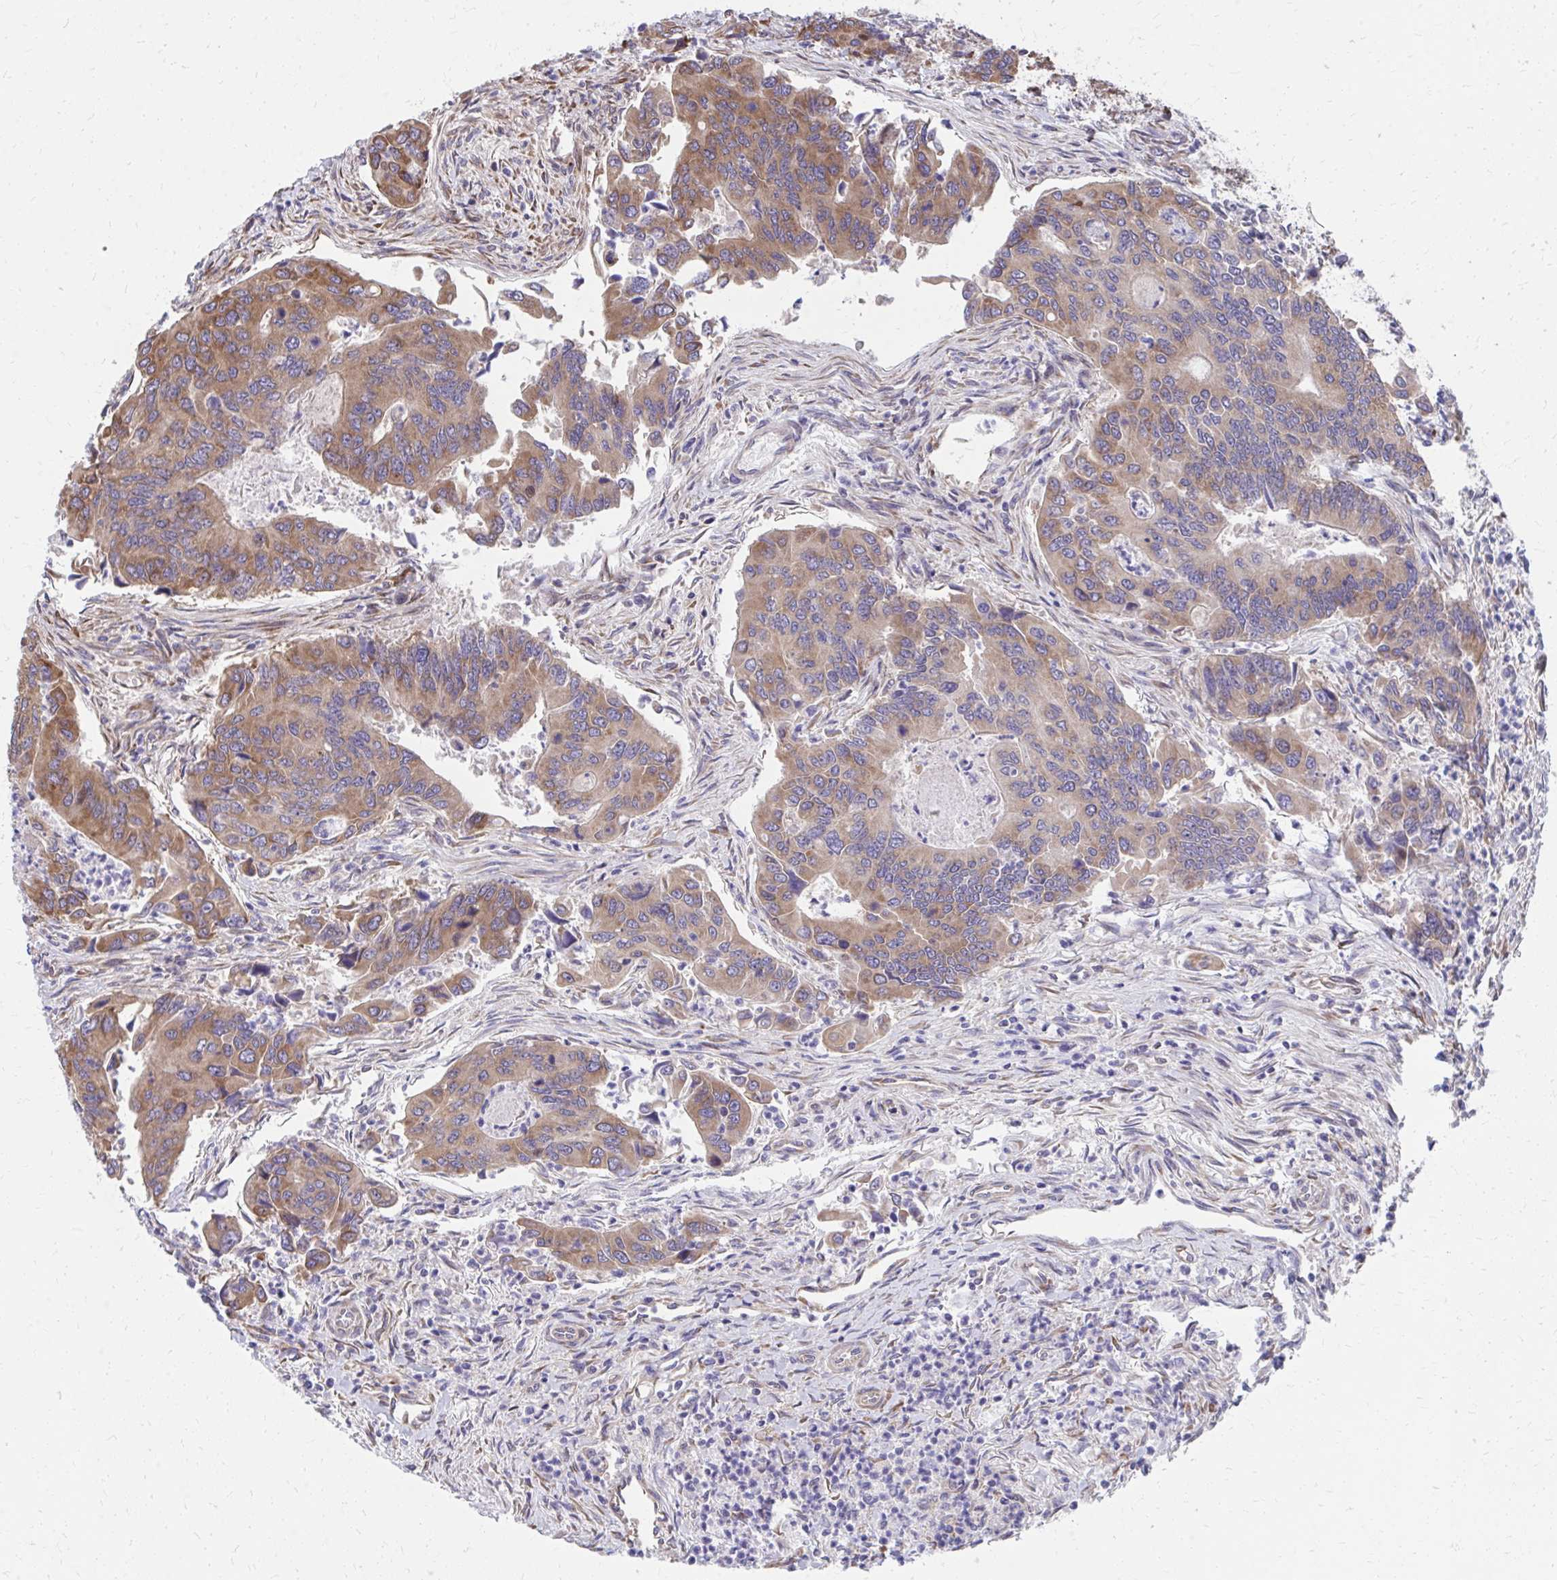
{"staining": {"intensity": "moderate", "quantity": ">75%", "location": "cytoplasmic/membranous"}, "tissue": "colorectal cancer", "cell_type": "Tumor cells", "image_type": "cancer", "snomed": [{"axis": "morphology", "description": "Adenocarcinoma, NOS"}, {"axis": "topography", "description": "Colon"}], "caption": "Immunohistochemistry (IHC) (DAB (3,3'-diaminobenzidine)) staining of colorectal cancer (adenocarcinoma) reveals moderate cytoplasmic/membranous protein positivity in approximately >75% of tumor cells. The protein of interest is stained brown, and the nuclei are stained in blue (DAB IHC with brightfield microscopy, high magnification).", "gene": "ZNF778", "patient": {"sex": "female", "age": 67}}